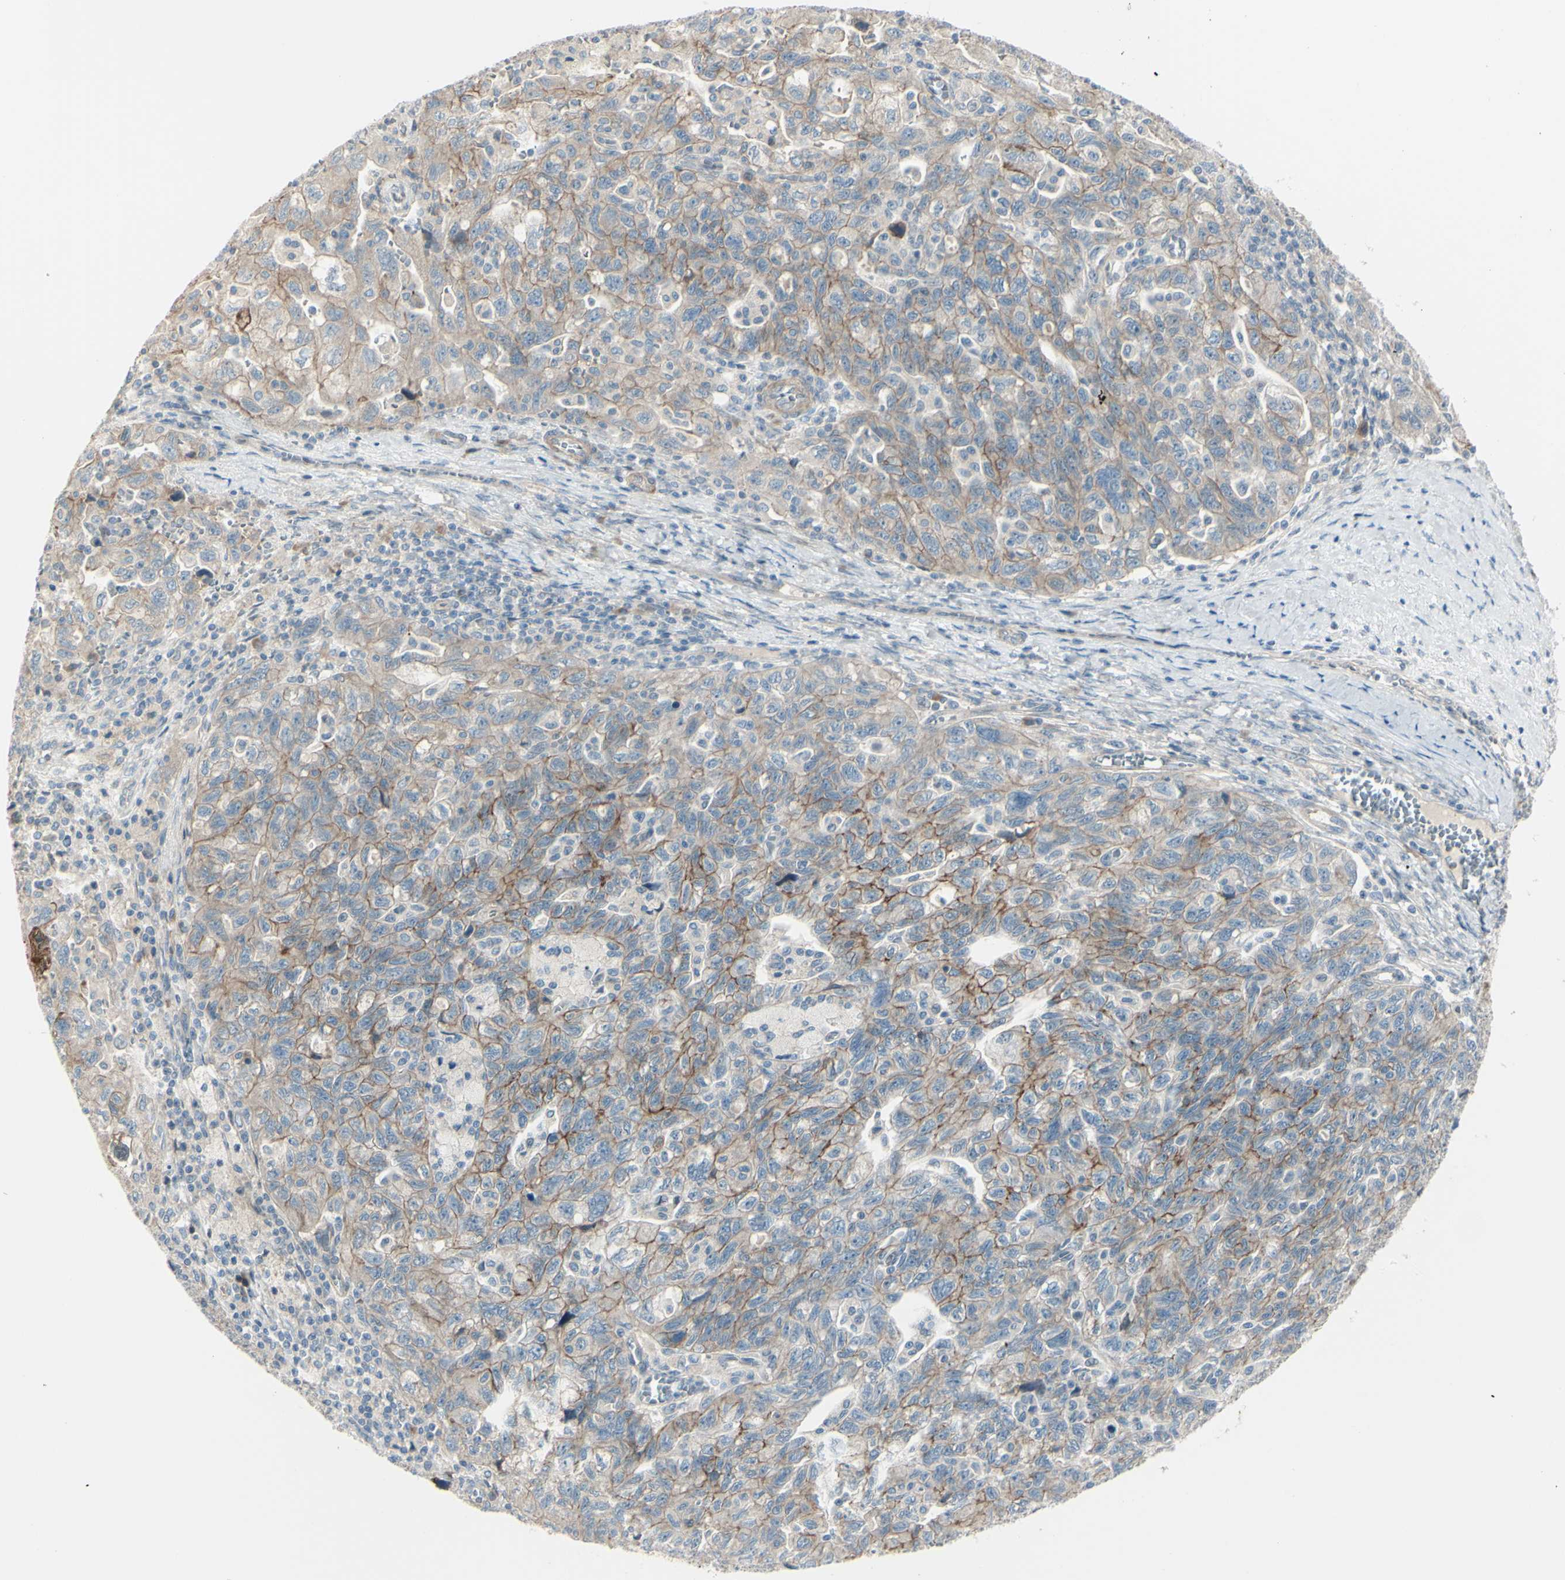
{"staining": {"intensity": "moderate", "quantity": ">75%", "location": "cytoplasmic/membranous"}, "tissue": "ovarian cancer", "cell_type": "Tumor cells", "image_type": "cancer", "snomed": [{"axis": "morphology", "description": "Carcinoma, NOS"}, {"axis": "morphology", "description": "Cystadenocarcinoma, serous, NOS"}, {"axis": "topography", "description": "Ovary"}], "caption": "Approximately >75% of tumor cells in carcinoma (ovarian) exhibit moderate cytoplasmic/membranous protein expression as visualized by brown immunohistochemical staining.", "gene": "LRRK1", "patient": {"sex": "female", "age": 69}}